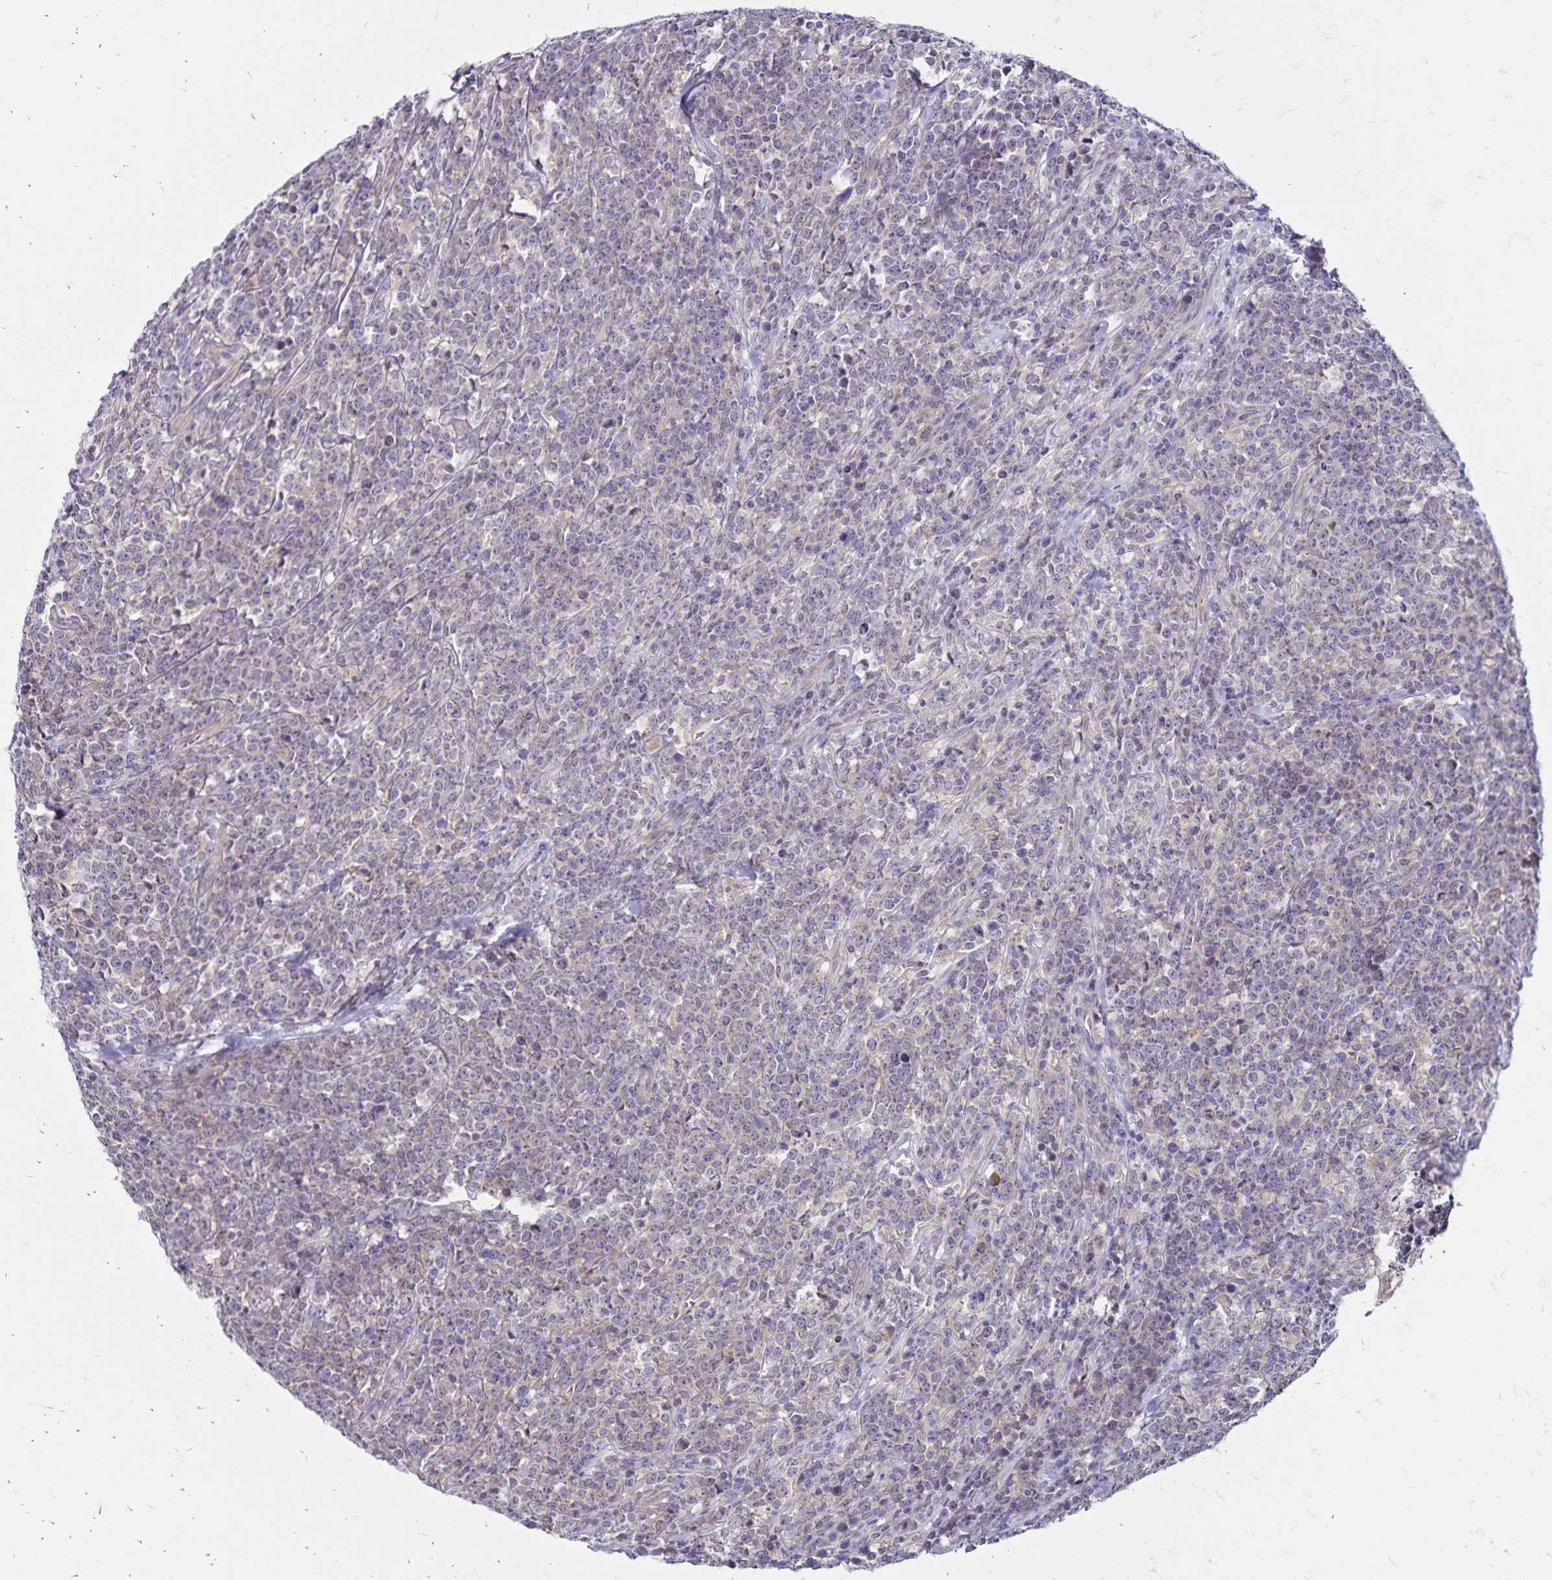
{"staining": {"intensity": "negative", "quantity": "none", "location": "none"}, "tissue": "lymphoma", "cell_type": "Tumor cells", "image_type": "cancer", "snomed": [{"axis": "morphology", "description": "Malignant lymphoma, non-Hodgkin's type, High grade"}, {"axis": "topography", "description": "Small intestine"}], "caption": "Tumor cells are negative for brown protein staining in lymphoma.", "gene": "FSD1", "patient": {"sex": "female", "age": 56}}